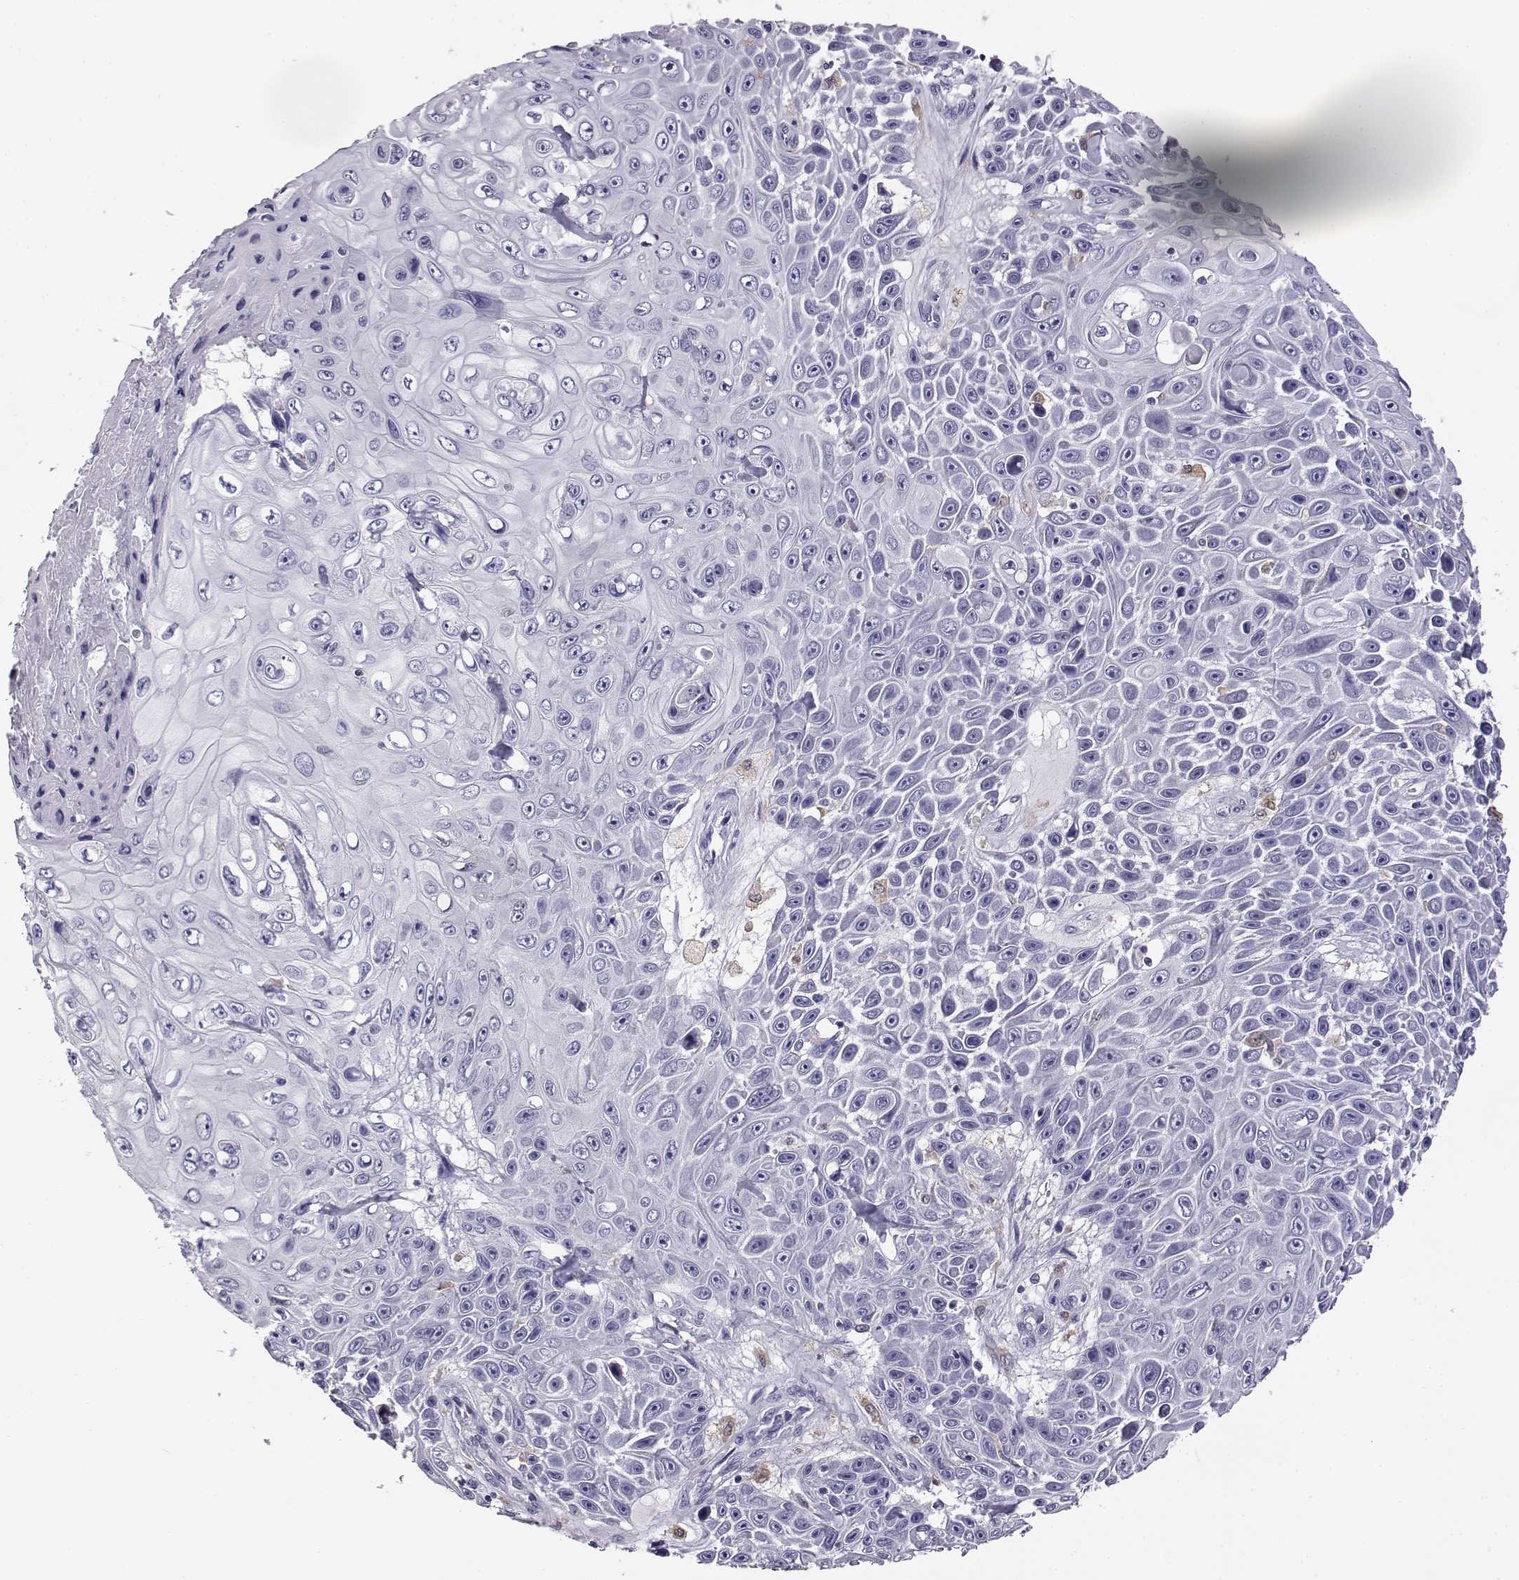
{"staining": {"intensity": "negative", "quantity": "none", "location": "none"}, "tissue": "skin cancer", "cell_type": "Tumor cells", "image_type": "cancer", "snomed": [{"axis": "morphology", "description": "Squamous cell carcinoma, NOS"}, {"axis": "topography", "description": "Skin"}], "caption": "High magnification brightfield microscopy of squamous cell carcinoma (skin) stained with DAB (3,3'-diaminobenzidine) (brown) and counterstained with hematoxylin (blue): tumor cells show no significant positivity.", "gene": "AKR1B1", "patient": {"sex": "male", "age": 82}}